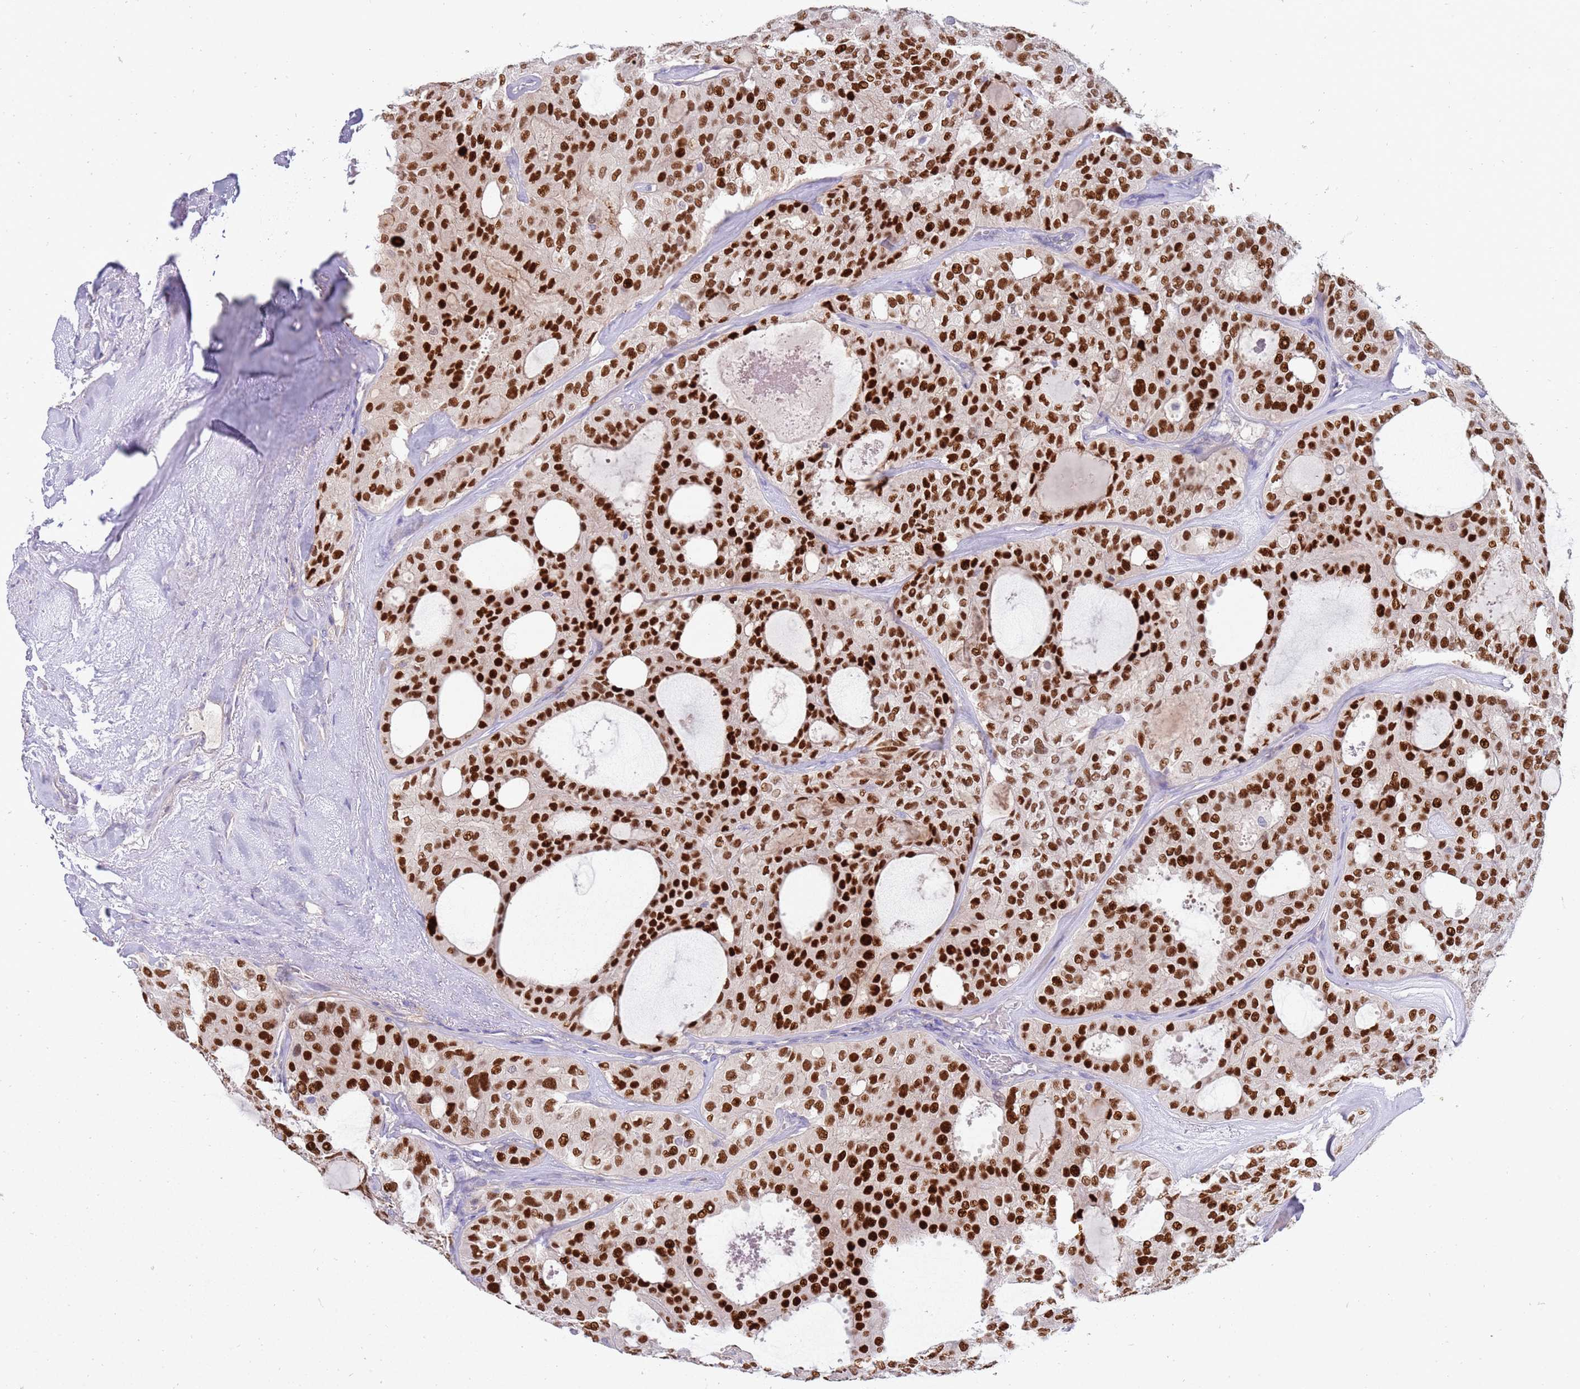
{"staining": {"intensity": "strong", "quantity": ">75%", "location": "nuclear"}, "tissue": "thyroid cancer", "cell_type": "Tumor cells", "image_type": "cancer", "snomed": [{"axis": "morphology", "description": "Follicular adenoma carcinoma, NOS"}, {"axis": "topography", "description": "Thyroid gland"}], "caption": "Follicular adenoma carcinoma (thyroid) tissue exhibits strong nuclear expression in approximately >75% of tumor cells, visualized by immunohistochemistry.", "gene": "STK25", "patient": {"sex": "male", "age": 75}}